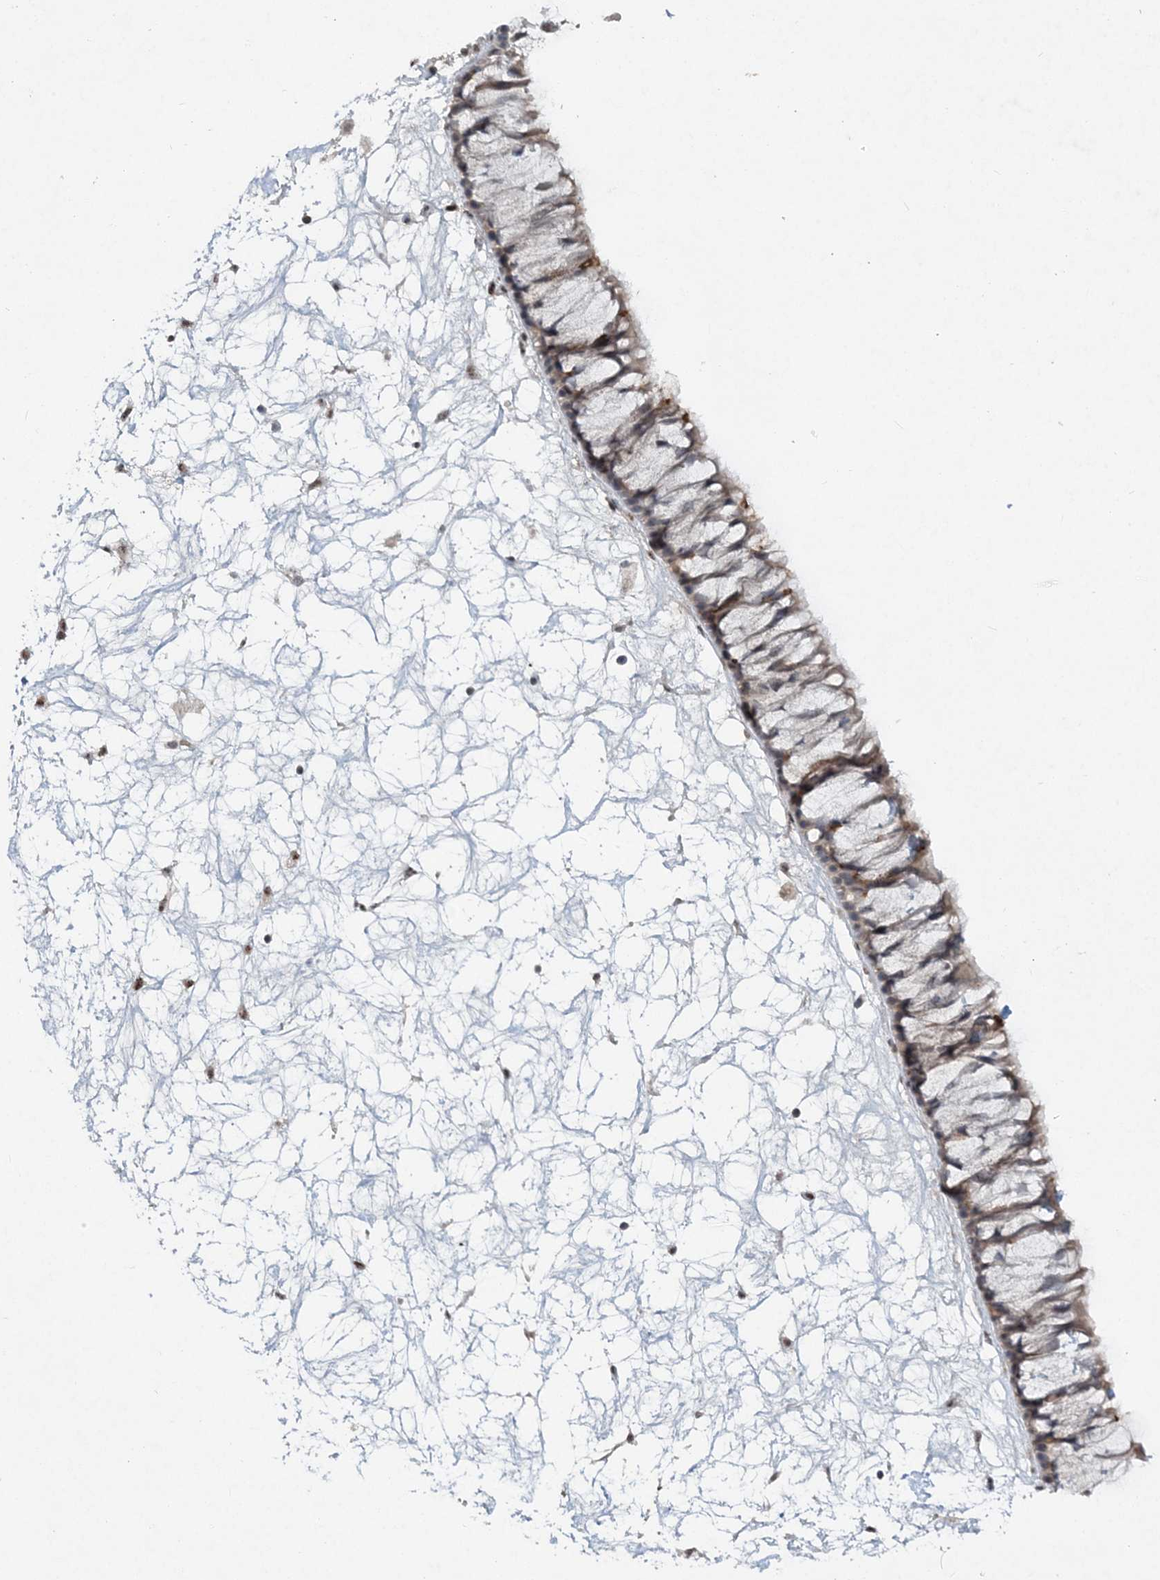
{"staining": {"intensity": "weak", "quantity": "25%-75%", "location": "cytoplasmic/membranous"}, "tissue": "nasopharynx", "cell_type": "Respiratory epithelial cells", "image_type": "normal", "snomed": [{"axis": "morphology", "description": "Normal tissue, NOS"}, {"axis": "topography", "description": "Nasopharynx"}], "caption": "A histopathology image of nasopharynx stained for a protein exhibits weak cytoplasmic/membranous brown staining in respiratory epithelial cells. The staining is performed using DAB brown chromogen to label protein expression. The nuclei are counter-stained blue using hematoxylin.", "gene": "GIN1", "patient": {"sex": "male", "age": 64}}